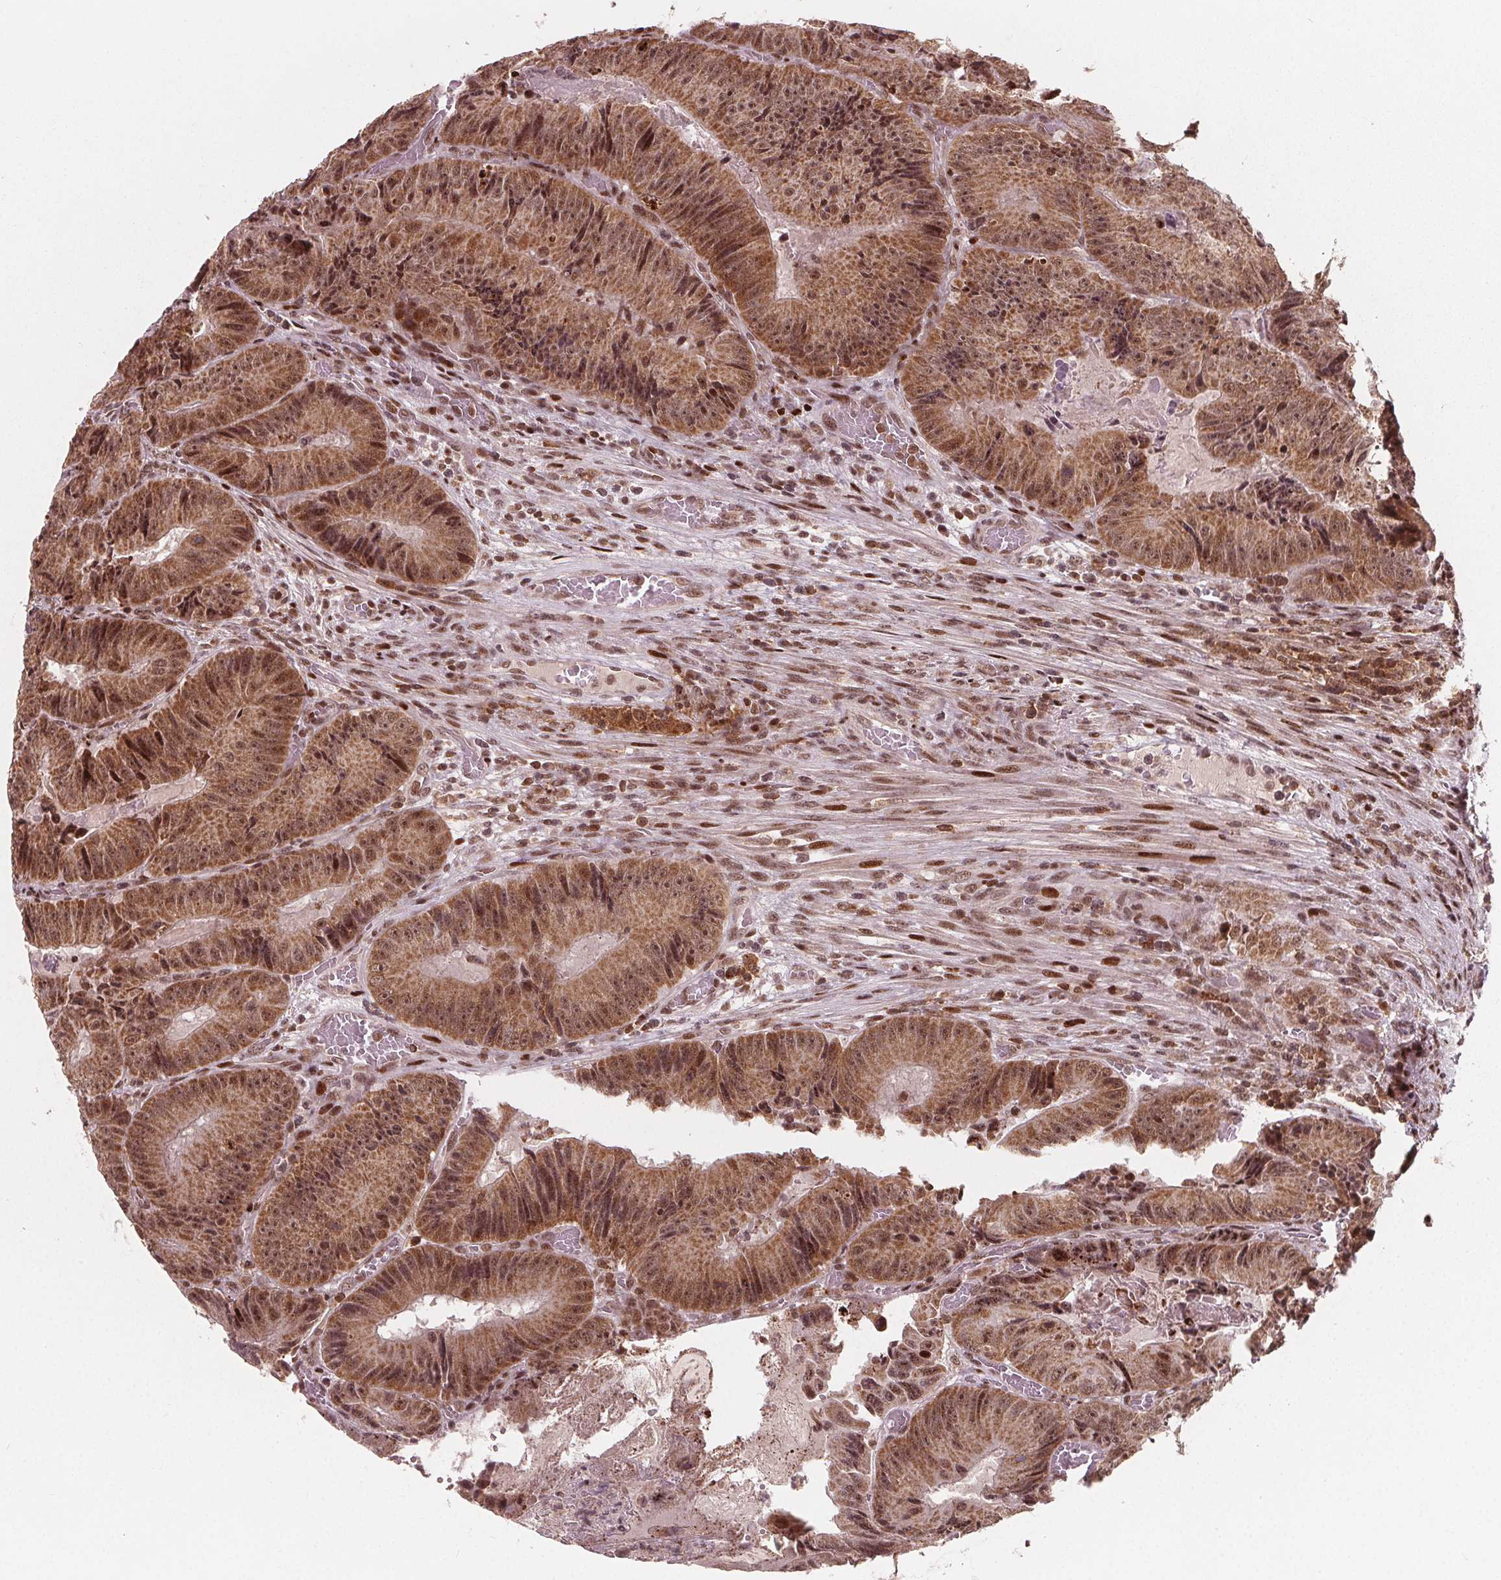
{"staining": {"intensity": "moderate", "quantity": ">75%", "location": "cytoplasmic/membranous,nuclear"}, "tissue": "colorectal cancer", "cell_type": "Tumor cells", "image_type": "cancer", "snomed": [{"axis": "morphology", "description": "Adenocarcinoma, NOS"}, {"axis": "topography", "description": "Colon"}], "caption": "High-power microscopy captured an immunohistochemistry (IHC) micrograph of colorectal cancer, revealing moderate cytoplasmic/membranous and nuclear staining in about >75% of tumor cells. (IHC, brightfield microscopy, high magnification).", "gene": "SNRNP35", "patient": {"sex": "female", "age": 86}}